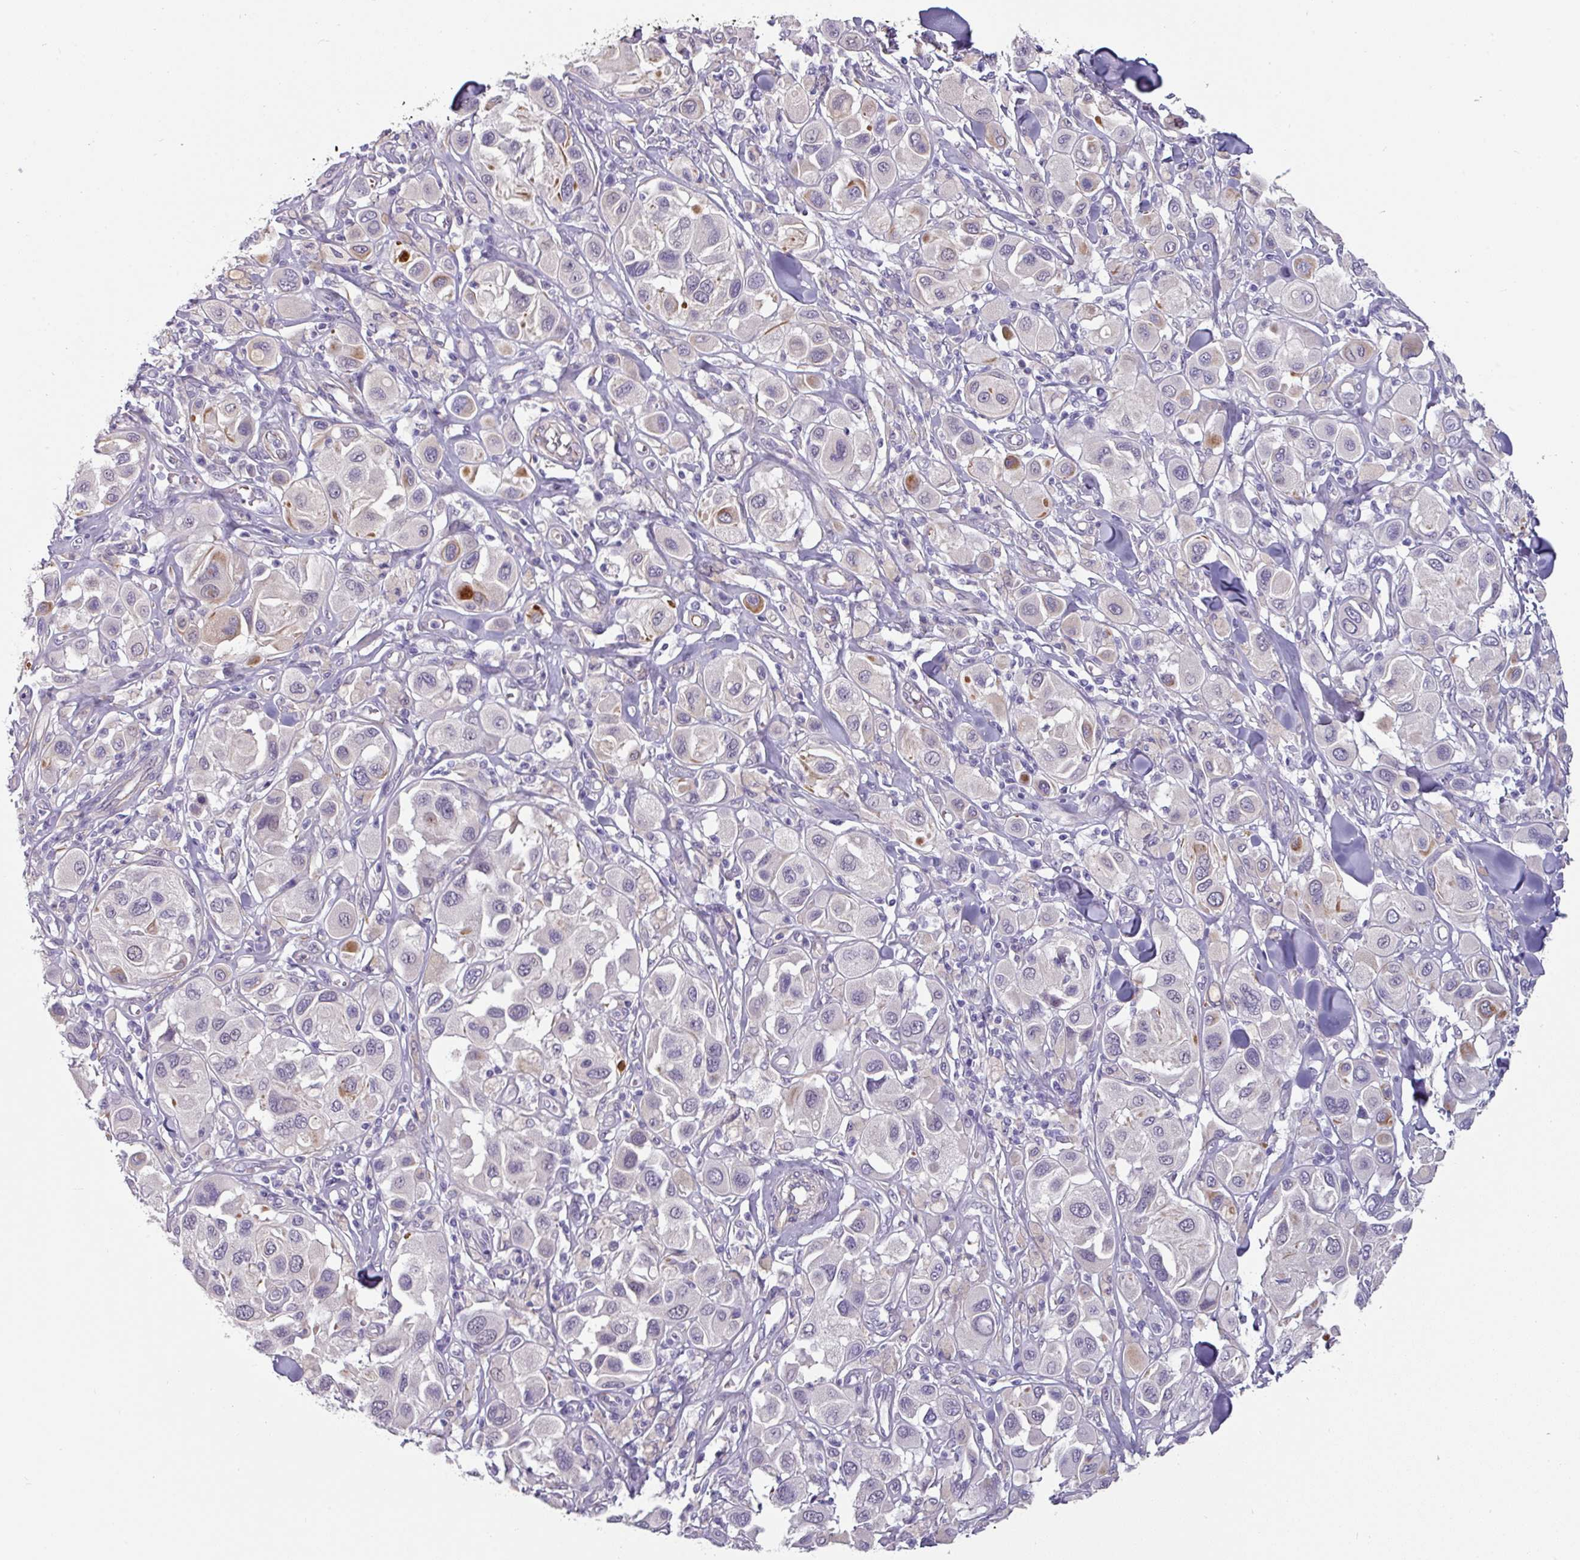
{"staining": {"intensity": "negative", "quantity": "none", "location": "none"}, "tissue": "melanoma", "cell_type": "Tumor cells", "image_type": "cancer", "snomed": [{"axis": "morphology", "description": "Malignant melanoma, Metastatic site"}, {"axis": "topography", "description": "Skin"}], "caption": "An immunohistochemistry (IHC) photomicrograph of malignant melanoma (metastatic site) is shown. There is no staining in tumor cells of malignant melanoma (metastatic site).", "gene": "EYA3", "patient": {"sex": "male", "age": 41}}